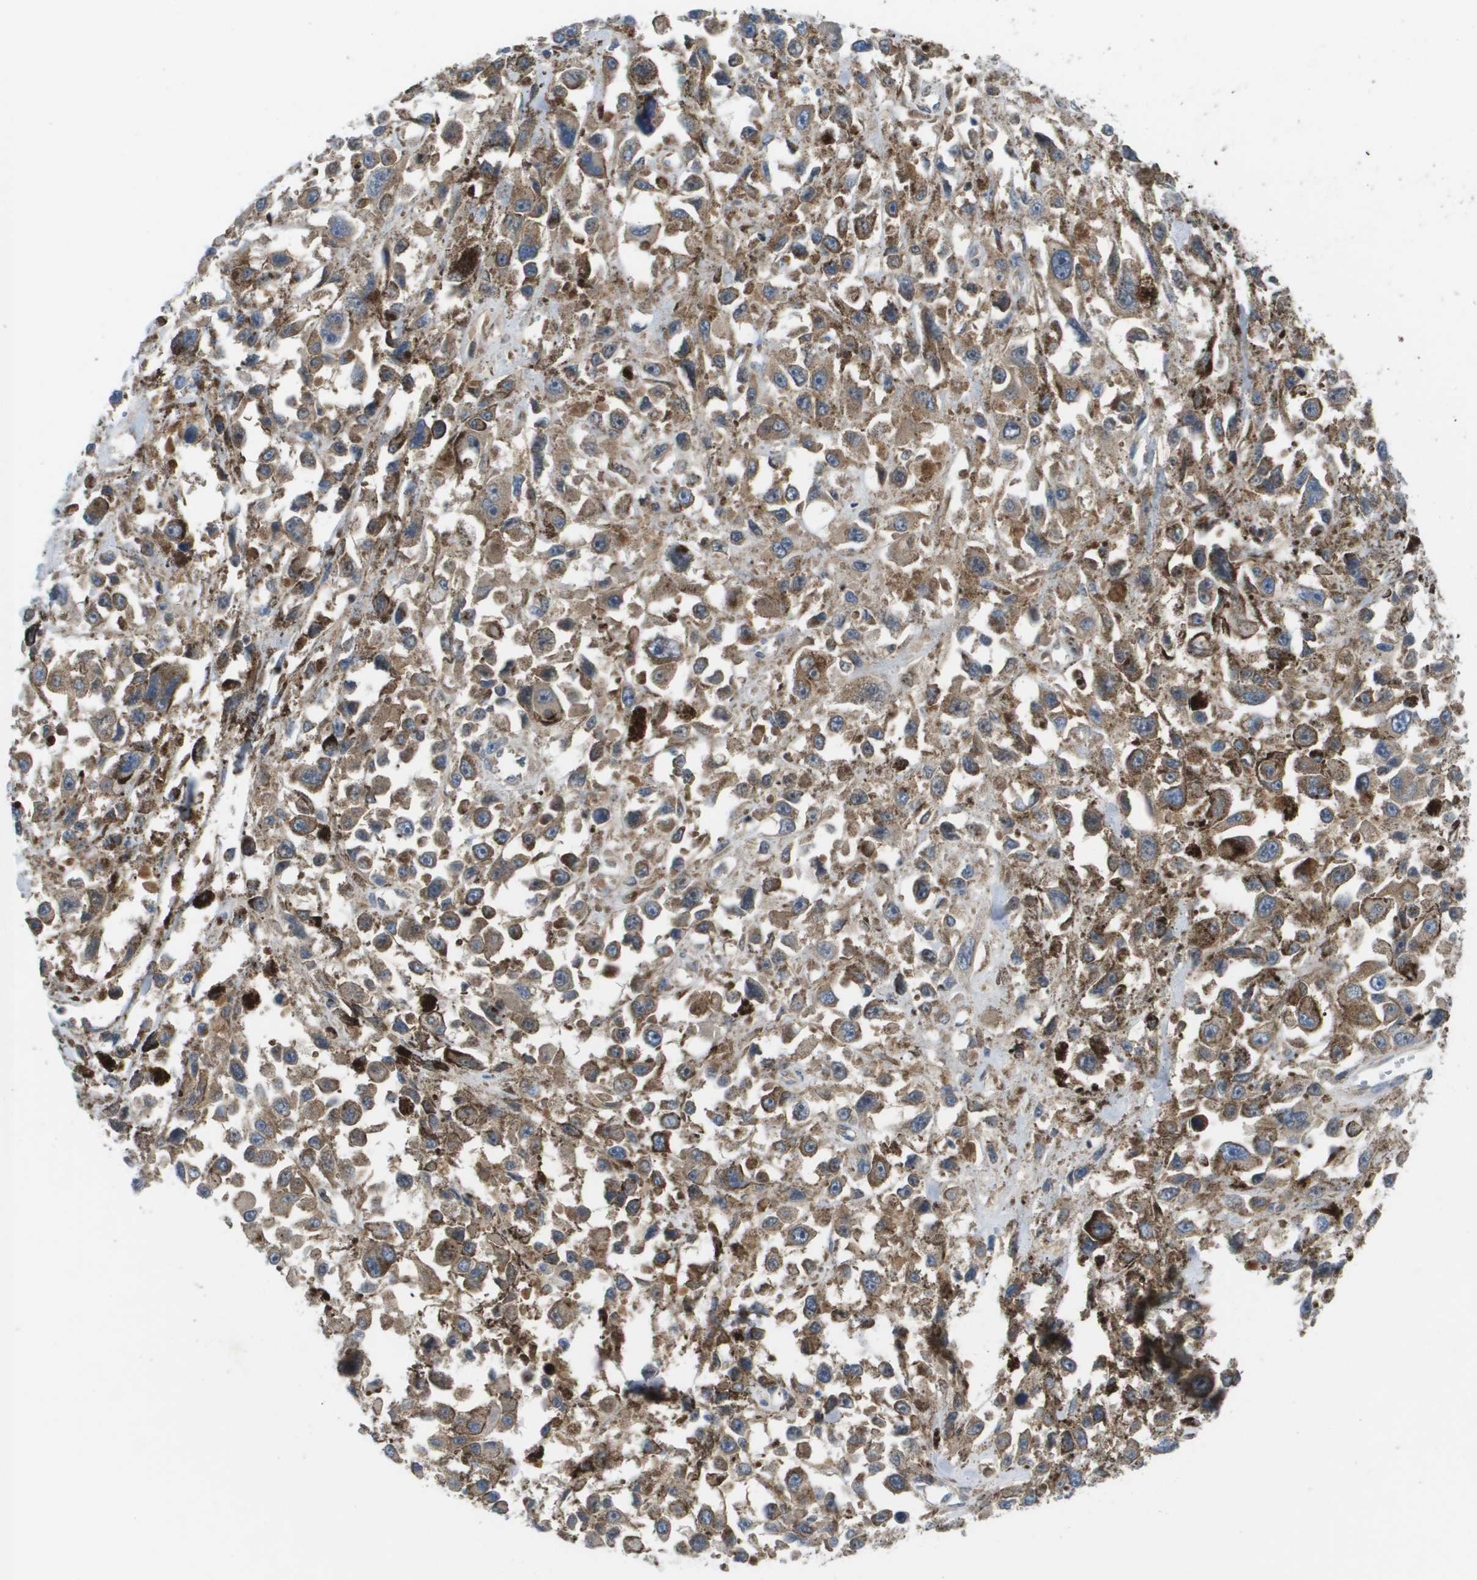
{"staining": {"intensity": "weak", "quantity": ">75%", "location": "cytoplasmic/membranous"}, "tissue": "melanoma", "cell_type": "Tumor cells", "image_type": "cancer", "snomed": [{"axis": "morphology", "description": "Malignant melanoma, Metastatic site"}, {"axis": "topography", "description": "Lymph node"}], "caption": "Weak cytoplasmic/membranous protein expression is appreciated in about >75% of tumor cells in malignant melanoma (metastatic site).", "gene": "EIF4G2", "patient": {"sex": "male", "age": 59}}